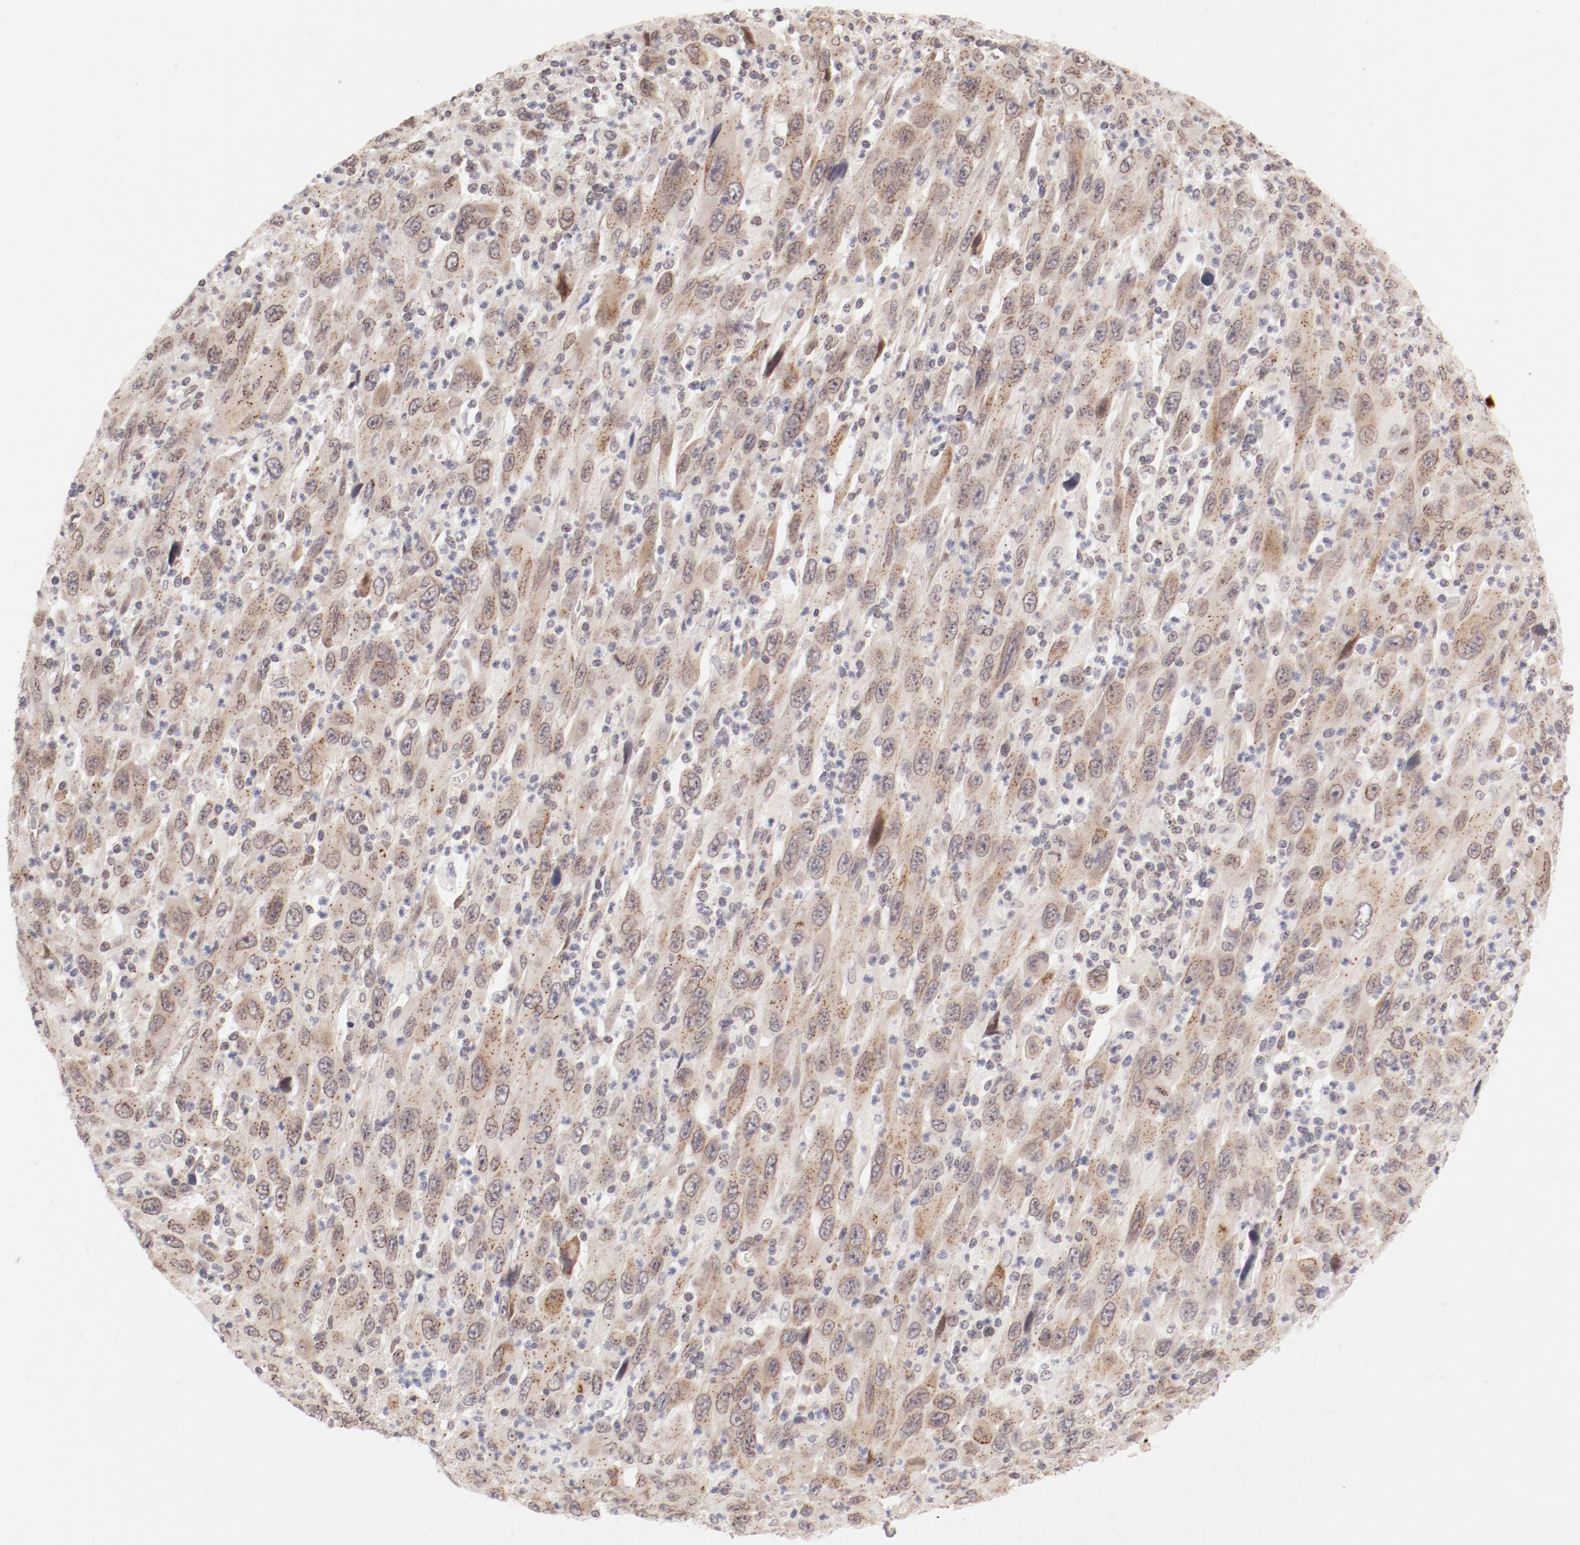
{"staining": {"intensity": "weak", "quantity": "25%-75%", "location": "cytoplasmic/membranous,nuclear"}, "tissue": "melanoma", "cell_type": "Tumor cells", "image_type": "cancer", "snomed": [{"axis": "morphology", "description": "Malignant melanoma, Metastatic site"}, {"axis": "topography", "description": "Skin"}], "caption": "Immunohistochemistry (DAB) staining of human melanoma demonstrates weak cytoplasmic/membranous and nuclear protein staining in about 25%-75% of tumor cells.", "gene": "RPL12", "patient": {"sex": "female", "age": 56}}